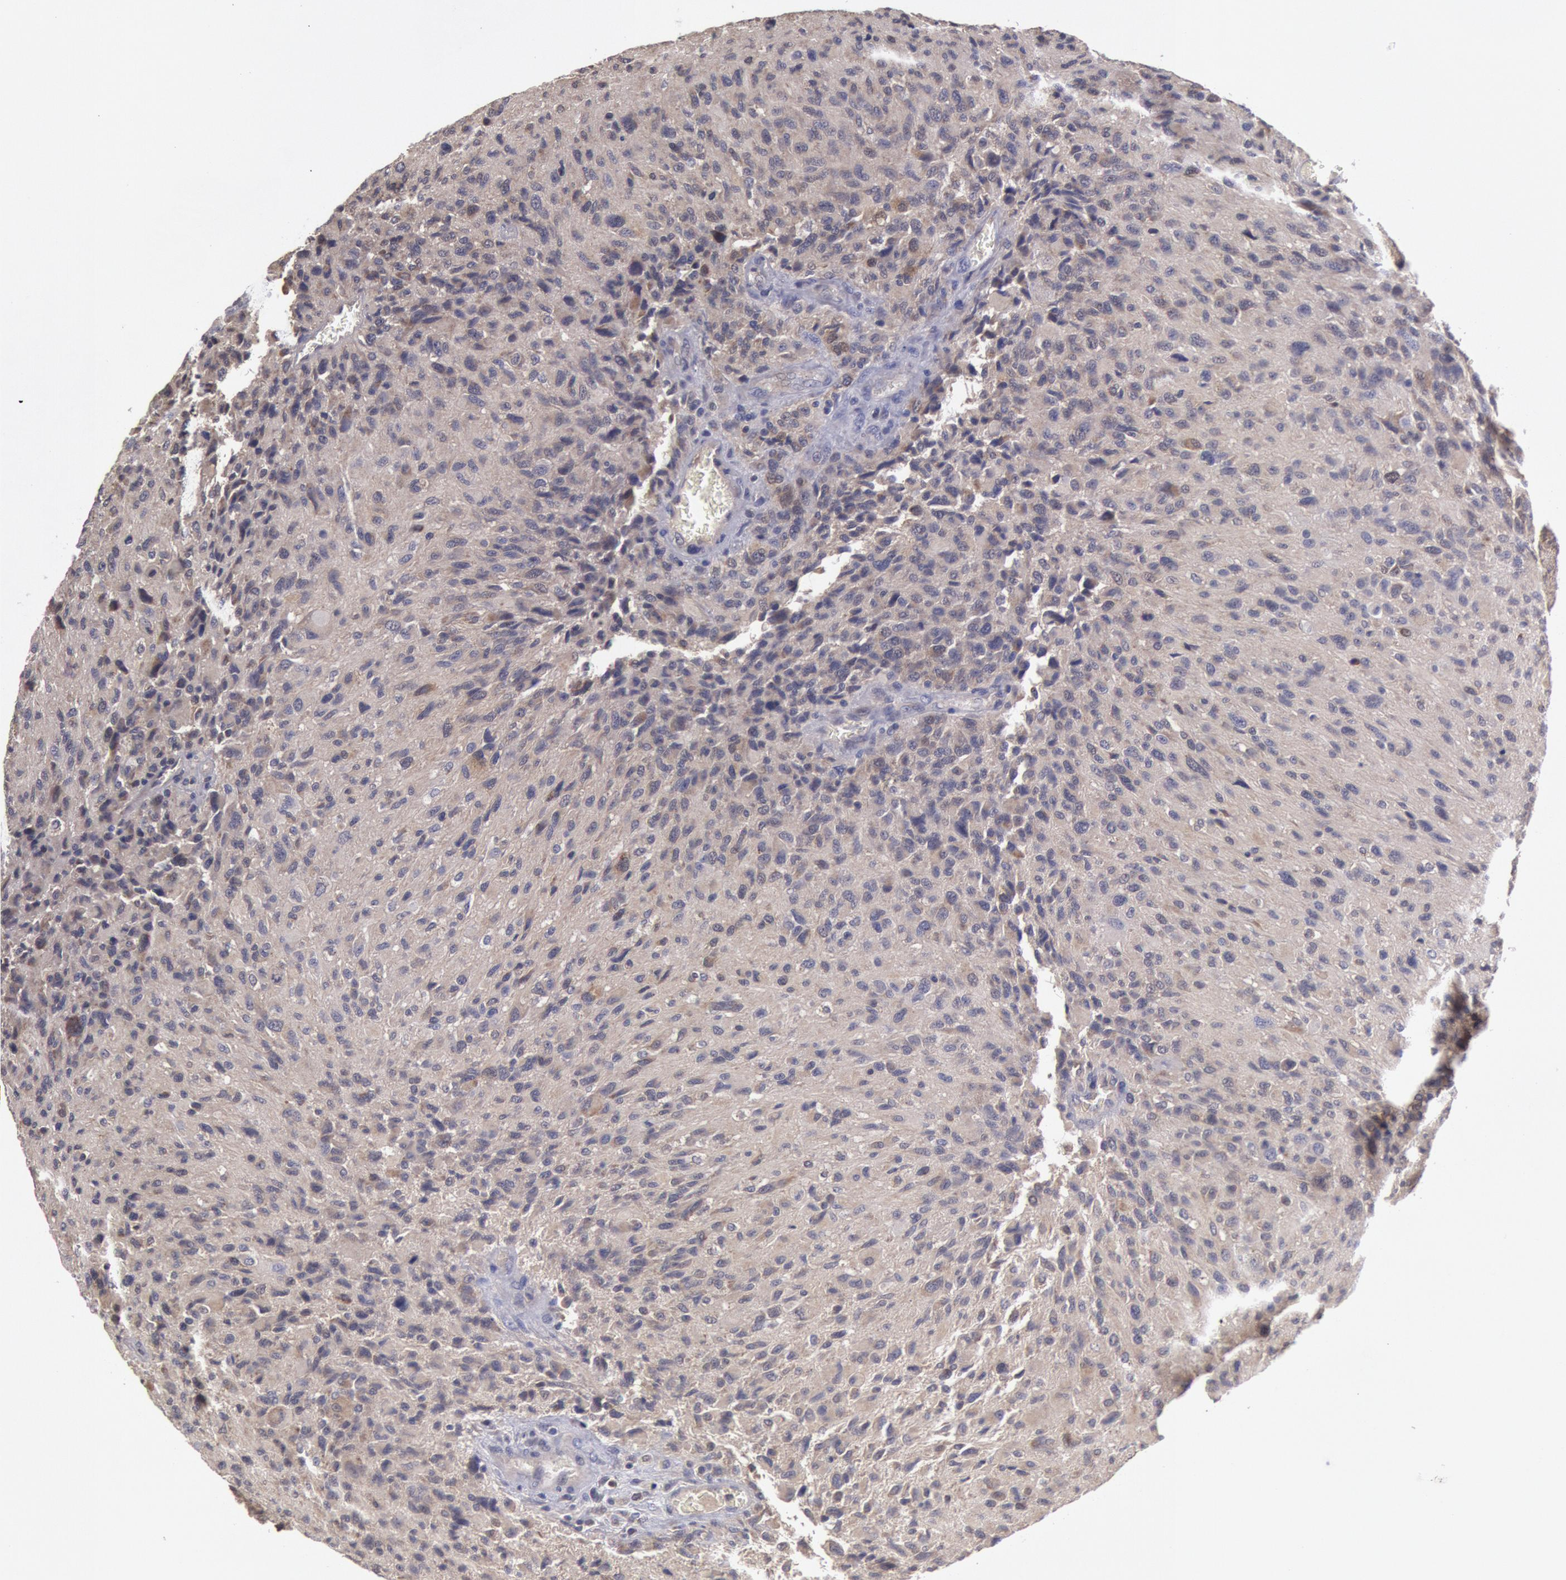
{"staining": {"intensity": "weak", "quantity": ">75%", "location": "cytoplasmic/membranous"}, "tissue": "glioma", "cell_type": "Tumor cells", "image_type": "cancer", "snomed": [{"axis": "morphology", "description": "Glioma, malignant, High grade"}, {"axis": "topography", "description": "Brain"}], "caption": "Immunohistochemistry photomicrograph of neoplastic tissue: human glioma stained using immunohistochemistry (IHC) reveals low levels of weak protein expression localized specifically in the cytoplasmic/membranous of tumor cells, appearing as a cytoplasmic/membranous brown color.", "gene": "MPST", "patient": {"sex": "male", "age": 69}}